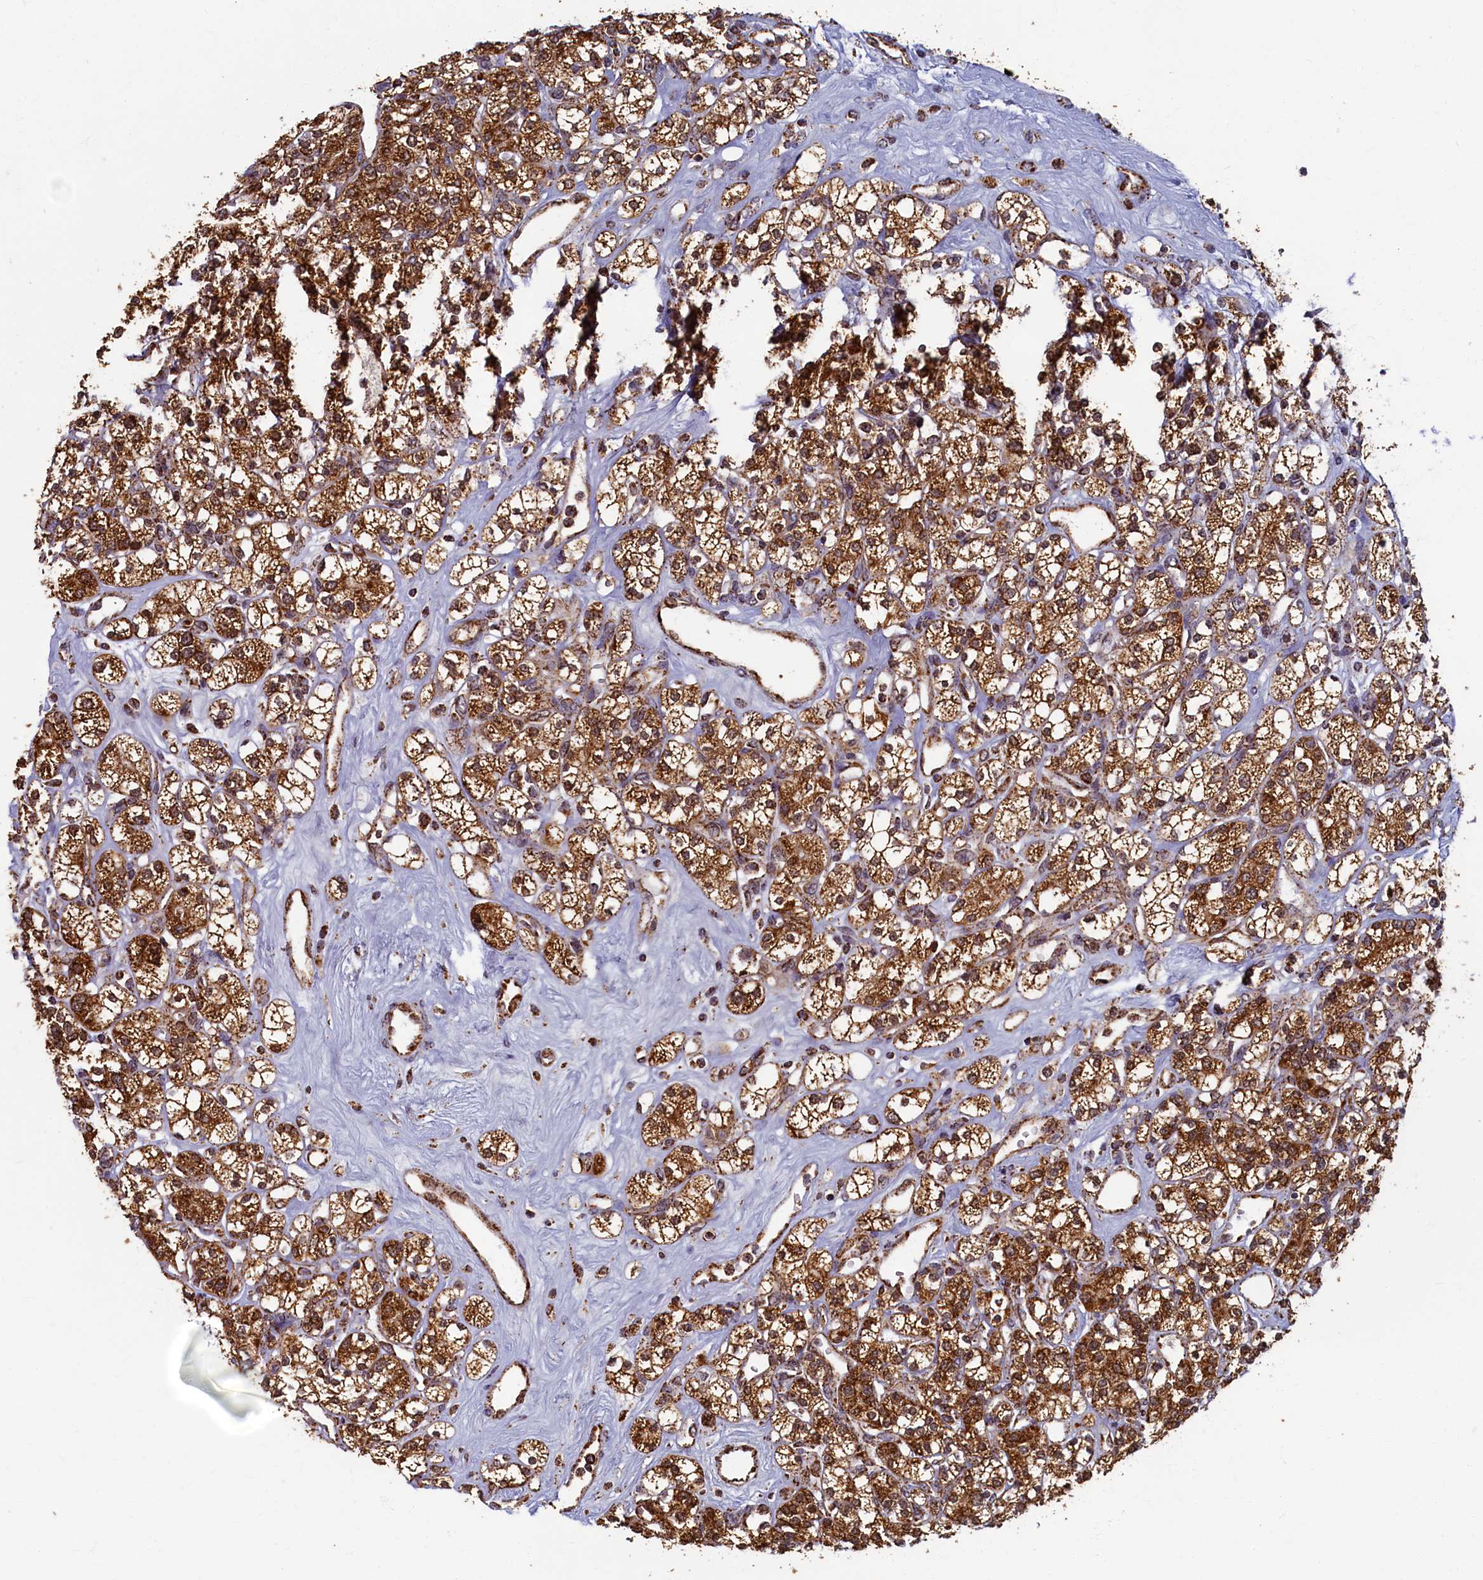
{"staining": {"intensity": "strong", "quantity": ">75%", "location": "cytoplasmic/membranous"}, "tissue": "renal cancer", "cell_type": "Tumor cells", "image_type": "cancer", "snomed": [{"axis": "morphology", "description": "Adenocarcinoma, NOS"}, {"axis": "topography", "description": "Kidney"}], "caption": "Strong cytoplasmic/membranous positivity is present in about >75% of tumor cells in renal adenocarcinoma.", "gene": "SPR", "patient": {"sex": "male", "age": 77}}